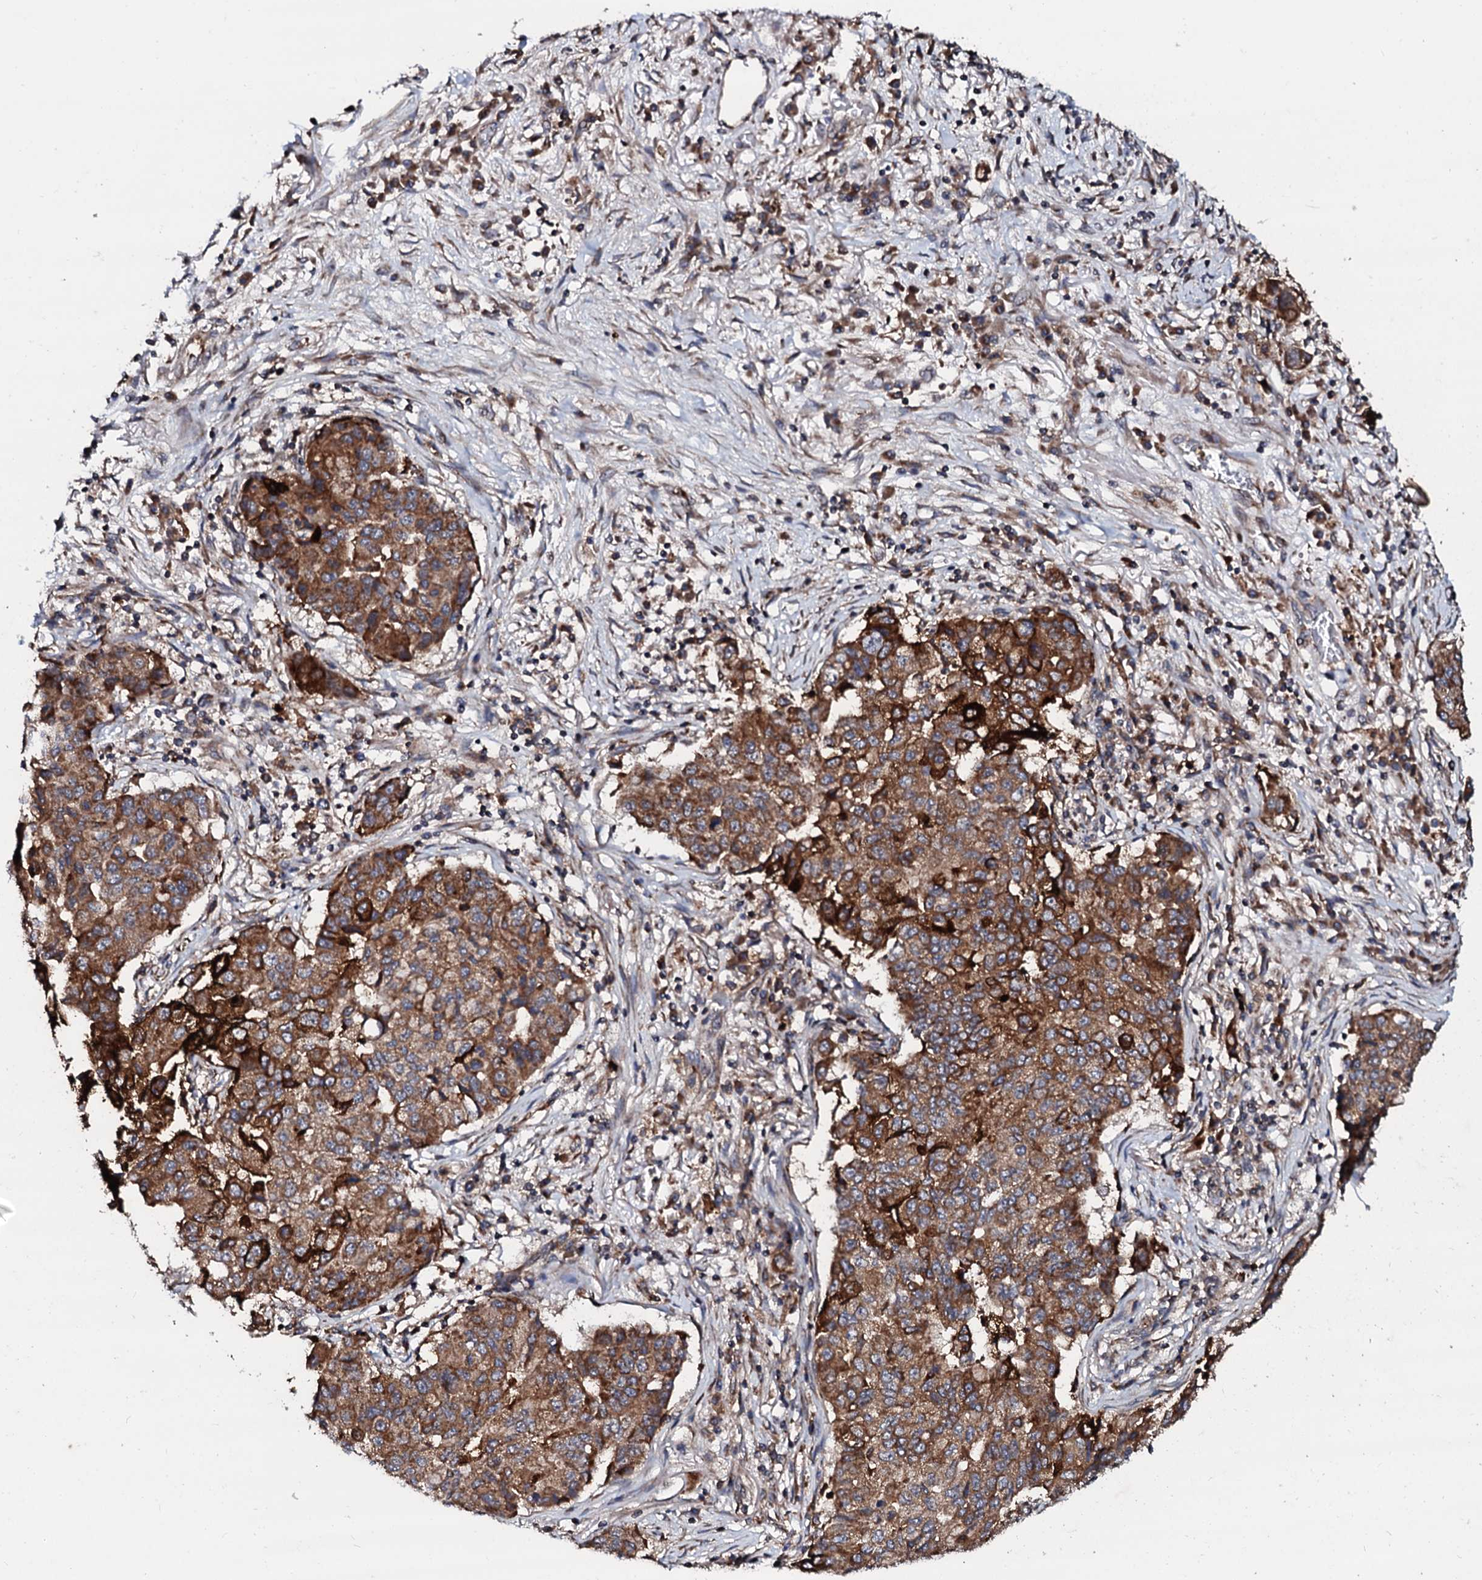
{"staining": {"intensity": "strong", "quantity": ">75%", "location": "cytoplasmic/membranous"}, "tissue": "lung cancer", "cell_type": "Tumor cells", "image_type": "cancer", "snomed": [{"axis": "morphology", "description": "Squamous cell carcinoma, NOS"}, {"axis": "topography", "description": "Lung"}], "caption": "Immunohistochemical staining of human lung cancer (squamous cell carcinoma) reveals strong cytoplasmic/membranous protein expression in about >75% of tumor cells.", "gene": "SDHAF2", "patient": {"sex": "male", "age": 74}}